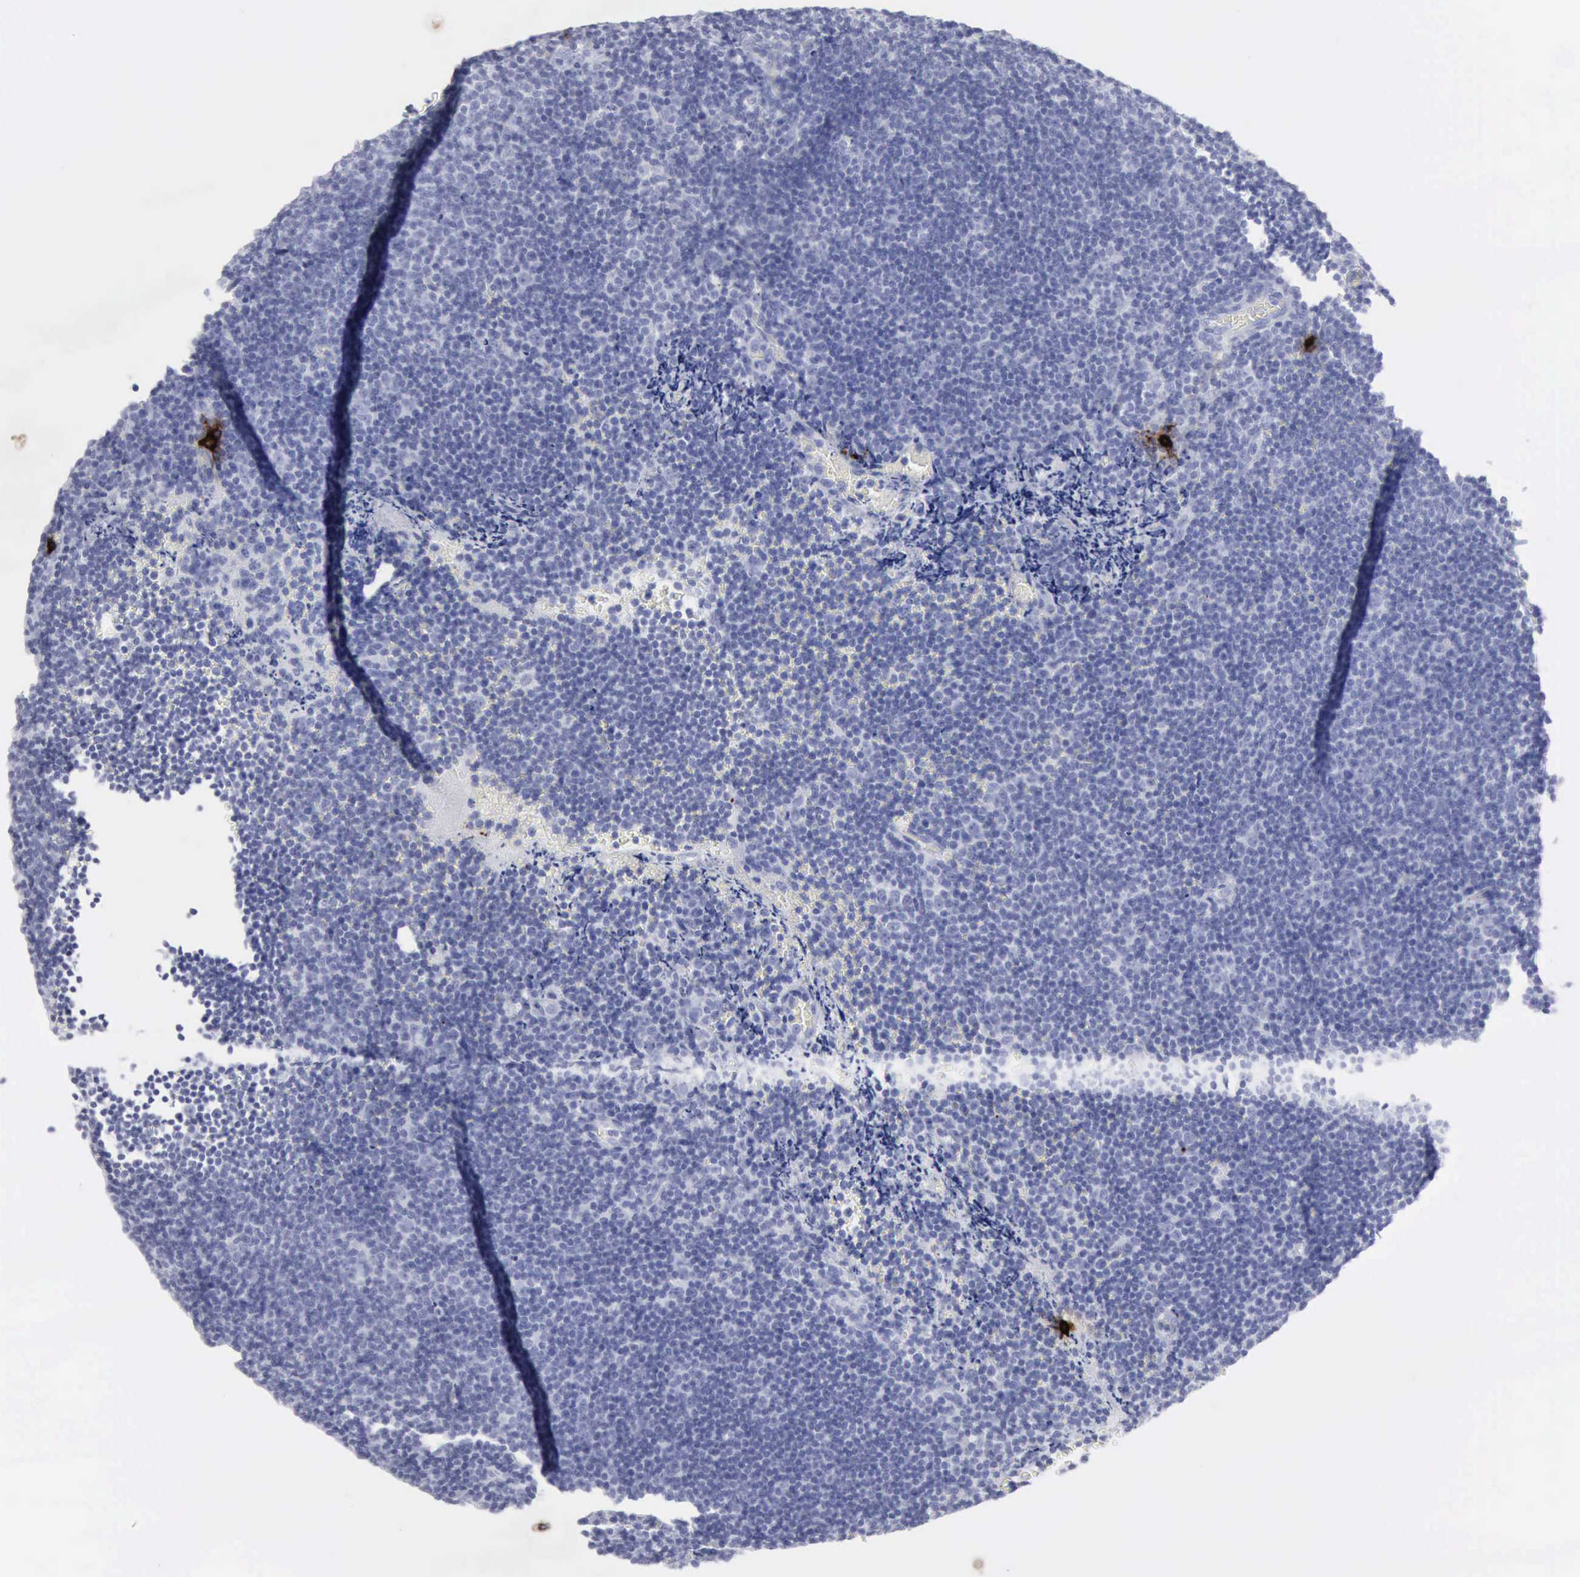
{"staining": {"intensity": "negative", "quantity": "none", "location": "none"}, "tissue": "lymphoma", "cell_type": "Tumor cells", "image_type": "cancer", "snomed": [{"axis": "morphology", "description": "Malignant lymphoma, non-Hodgkin's type, Low grade"}, {"axis": "topography", "description": "Lymph node"}], "caption": "This is an immunohistochemistry (IHC) photomicrograph of human lymphoma. There is no positivity in tumor cells.", "gene": "CMA1", "patient": {"sex": "male", "age": 49}}